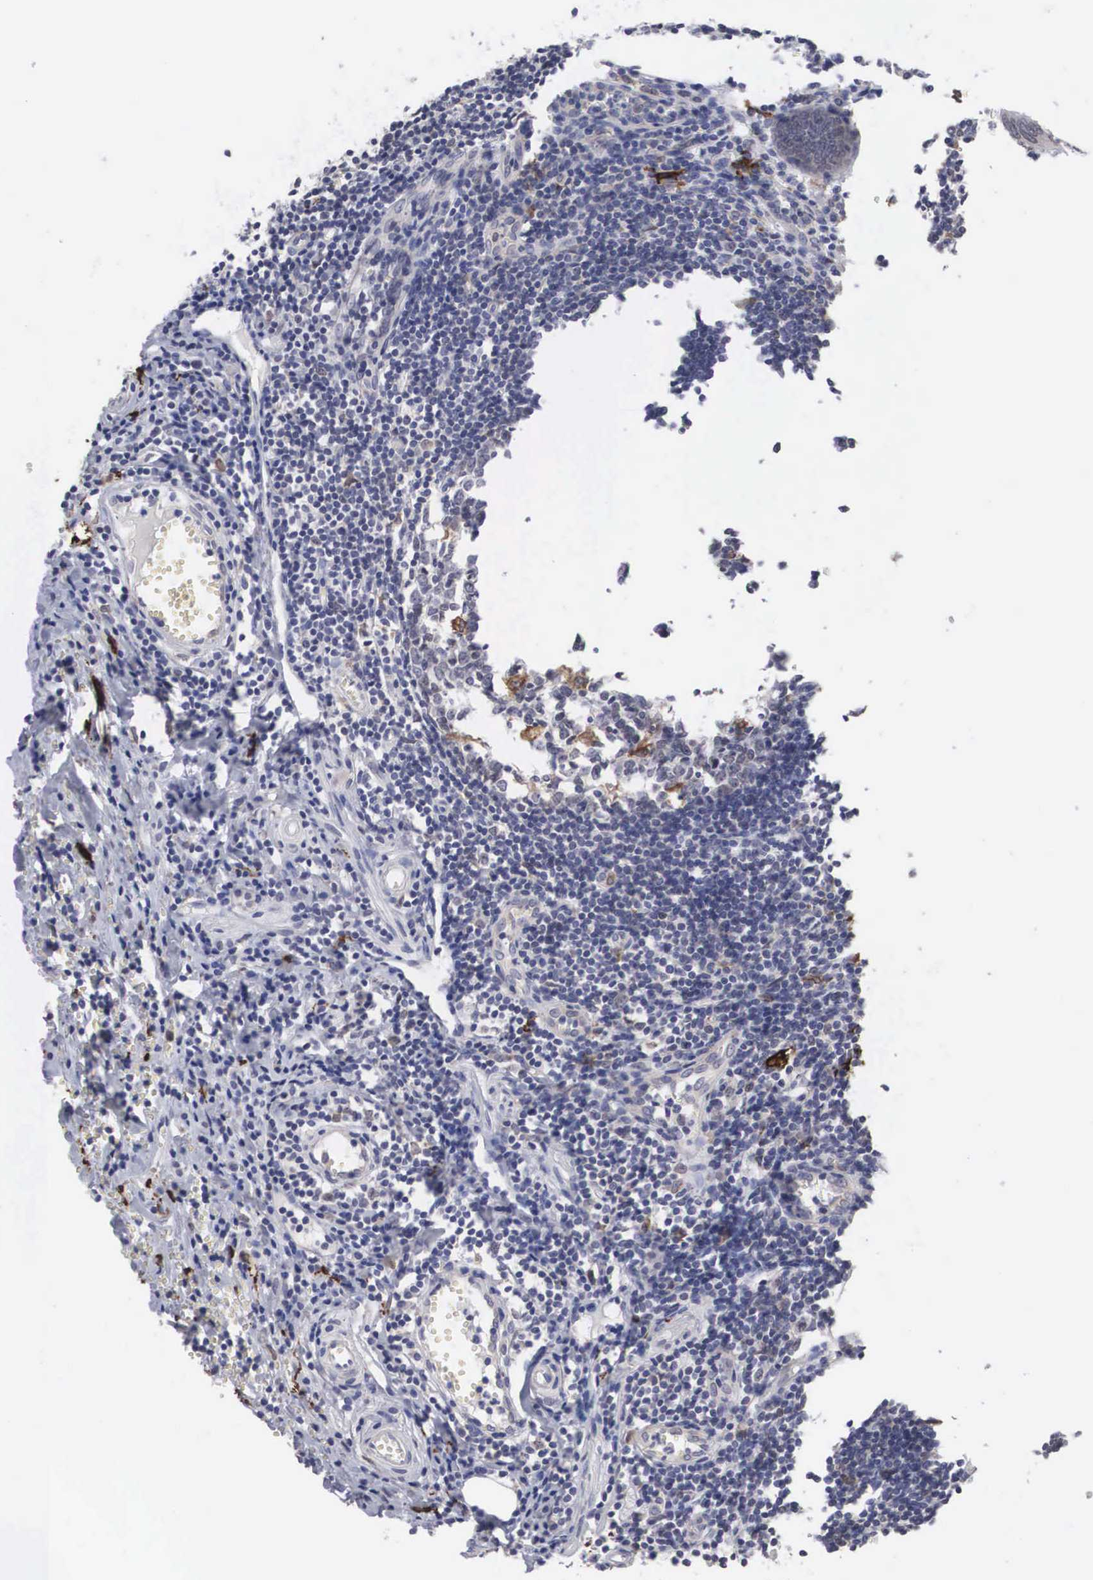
{"staining": {"intensity": "weak", "quantity": "<25%", "location": "cytoplasmic/membranous"}, "tissue": "appendix", "cell_type": "Glandular cells", "image_type": "normal", "snomed": [{"axis": "morphology", "description": "Normal tissue, NOS"}, {"axis": "topography", "description": "Appendix"}], "caption": "Photomicrograph shows no significant protein expression in glandular cells of benign appendix.", "gene": "HMOX1", "patient": {"sex": "female", "age": 19}}